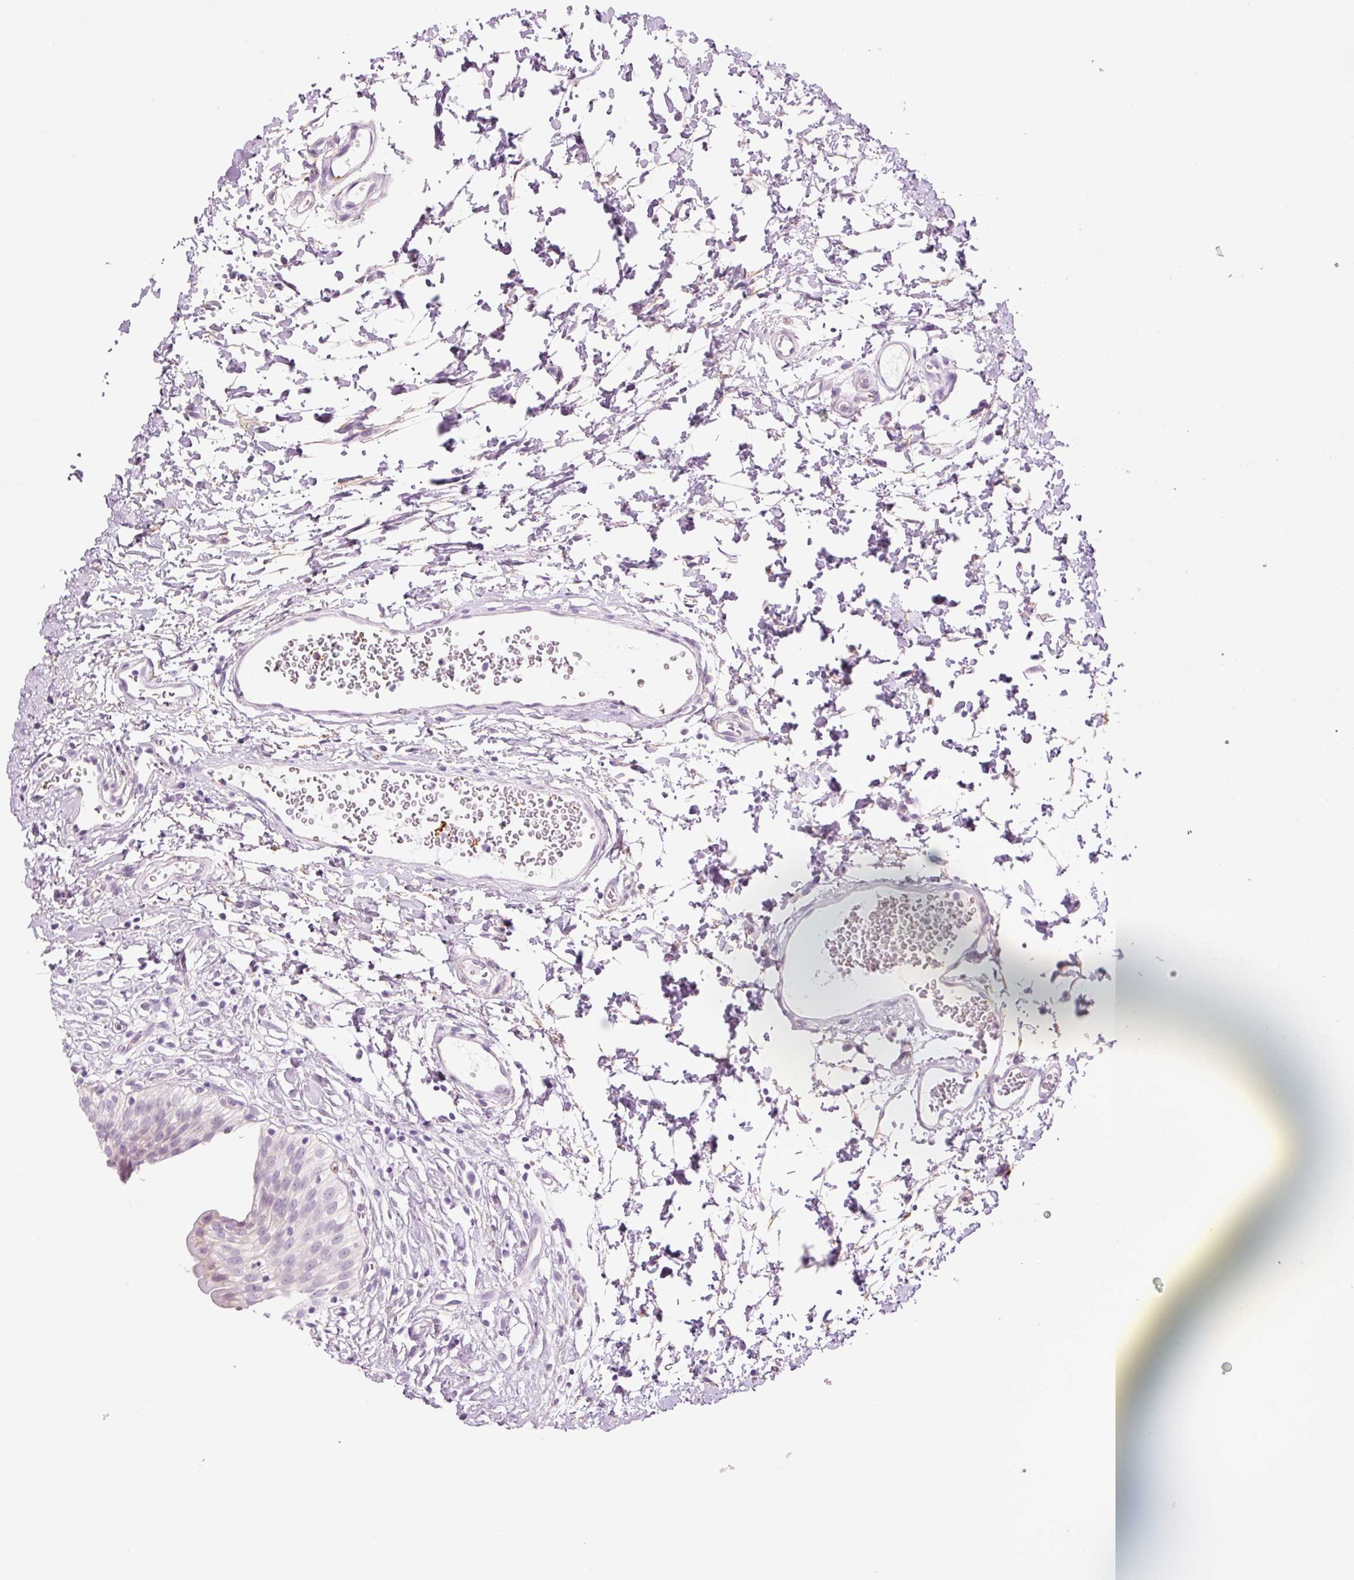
{"staining": {"intensity": "negative", "quantity": "none", "location": "none"}, "tissue": "urinary bladder", "cell_type": "Urothelial cells", "image_type": "normal", "snomed": [{"axis": "morphology", "description": "Normal tissue, NOS"}, {"axis": "topography", "description": "Urinary bladder"}], "caption": "A histopathology image of human urinary bladder is negative for staining in urothelial cells. (Stains: DAB (3,3'-diaminobenzidine) immunohistochemistry (IHC) with hematoxylin counter stain, Microscopy: brightfield microscopy at high magnification).", "gene": "HSPA4L", "patient": {"sex": "male", "age": 51}}